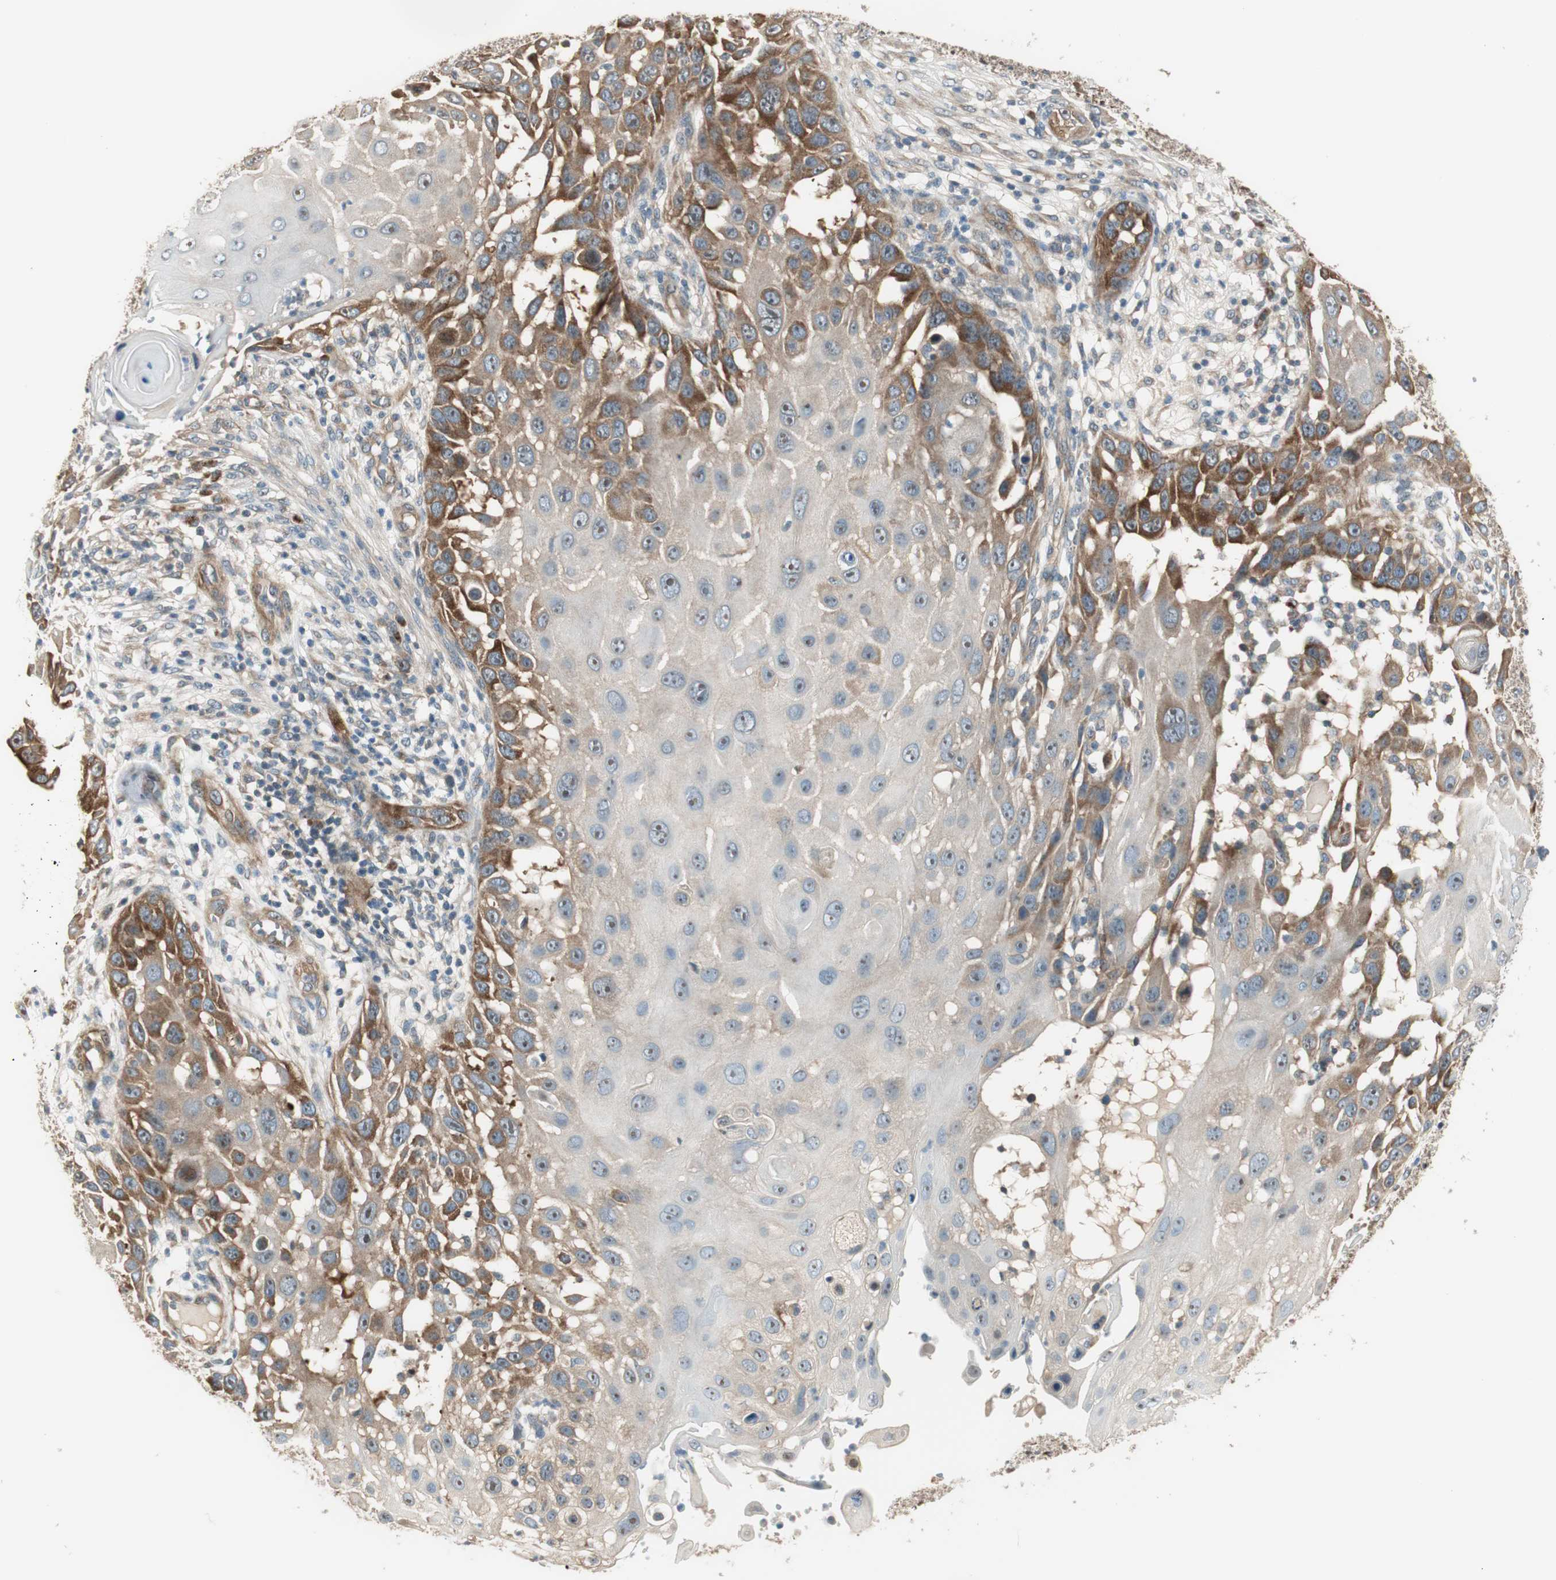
{"staining": {"intensity": "weak", "quantity": "<25%", "location": "cytoplasmic/membranous"}, "tissue": "skin cancer", "cell_type": "Tumor cells", "image_type": "cancer", "snomed": [{"axis": "morphology", "description": "Squamous cell carcinoma, NOS"}, {"axis": "topography", "description": "Skin"}], "caption": "IHC of squamous cell carcinoma (skin) demonstrates no staining in tumor cells. The staining was performed using DAB to visualize the protein expression in brown, while the nuclei were stained in blue with hematoxylin (Magnification: 20x).", "gene": "IPO5", "patient": {"sex": "female", "age": 44}}